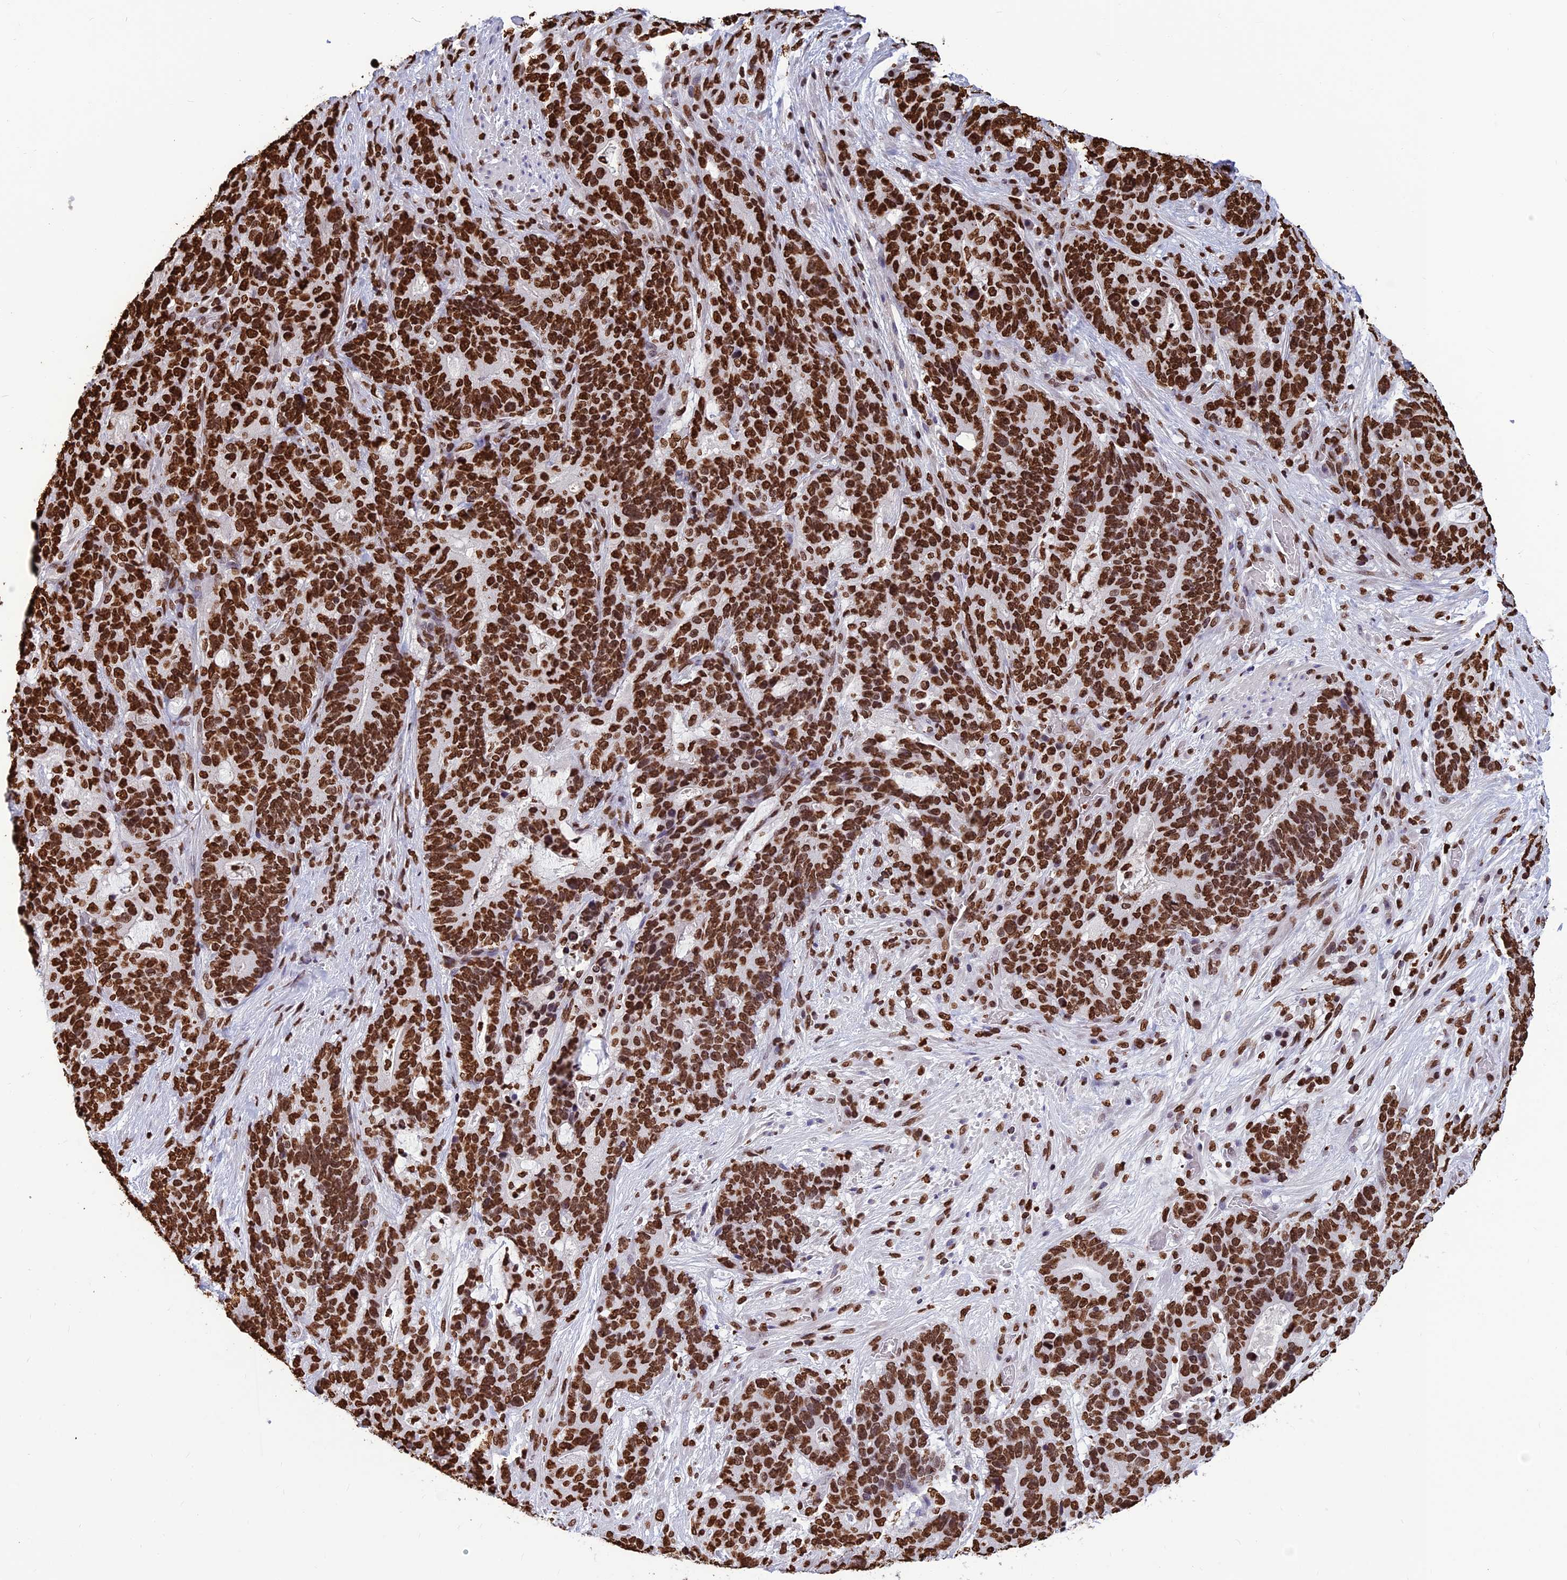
{"staining": {"intensity": "strong", "quantity": ">75%", "location": "nuclear"}, "tissue": "stomach cancer", "cell_type": "Tumor cells", "image_type": "cancer", "snomed": [{"axis": "morphology", "description": "Normal tissue, NOS"}, {"axis": "morphology", "description": "Adenocarcinoma, NOS"}, {"axis": "topography", "description": "Stomach"}], "caption": "Human stomach adenocarcinoma stained with a protein marker demonstrates strong staining in tumor cells.", "gene": "AKAP17A", "patient": {"sex": "female", "age": 64}}